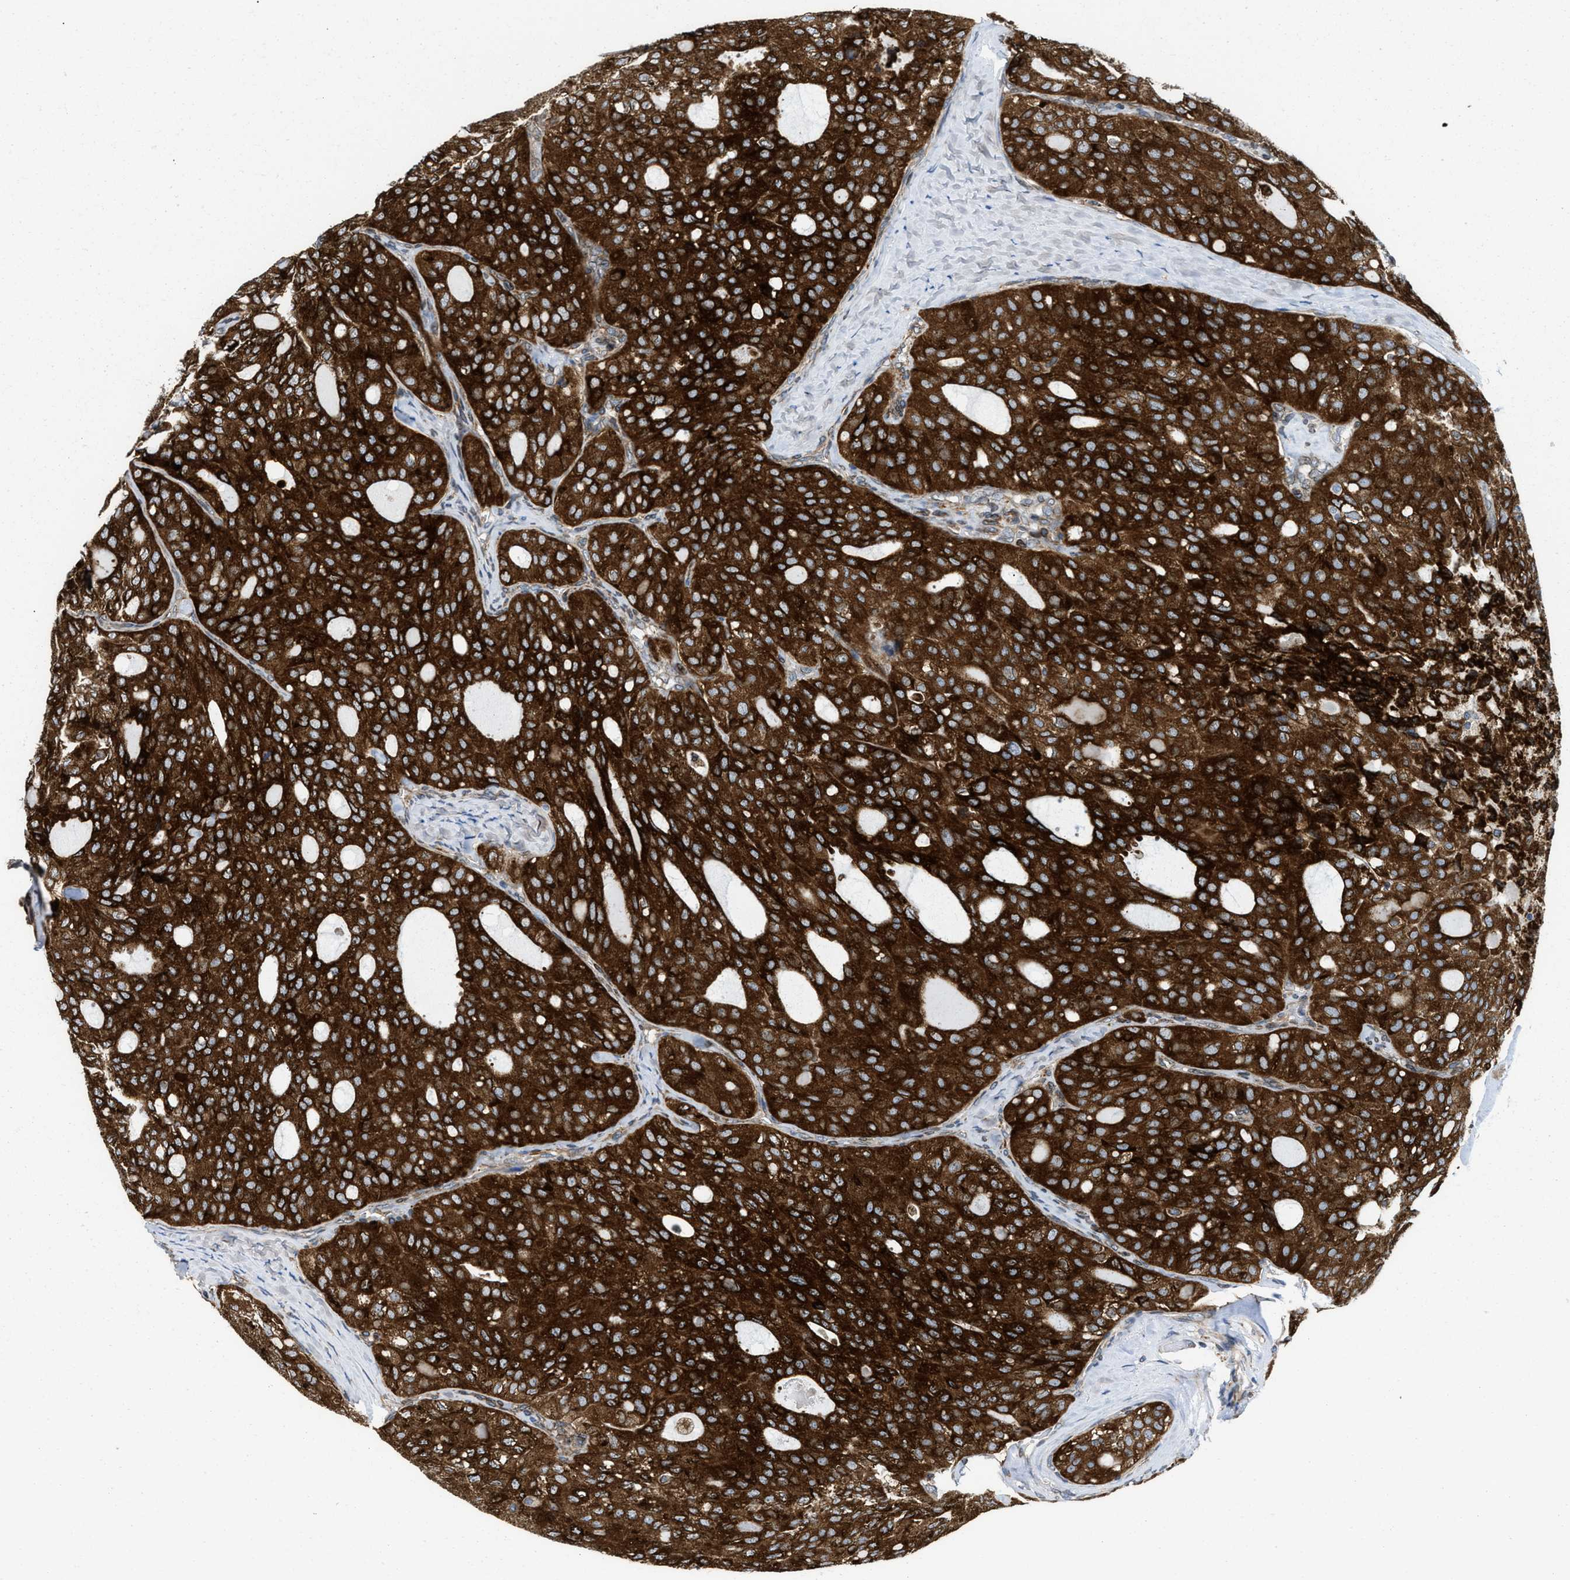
{"staining": {"intensity": "strong", "quantity": ">75%", "location": "cytoplasmic/membranous"}, "tissue": "thyroid cancer", "cell_type": "Tumor cells", "image_type": "cancer", "snomed": [{"axis": "morphology", "description": "Follicular adenoma carcinoma, NOS"}, {"axis": "topography", "description": "Thyroid gland"}], "caption": "Strong cytoplasmic/membranous protein positivity is appreciated in about >75% of tumor cells in thyroid follicular adenoma carcinoma.", "gene": "ERLIN2", "patient": {"sex": "male", "age": 75}}